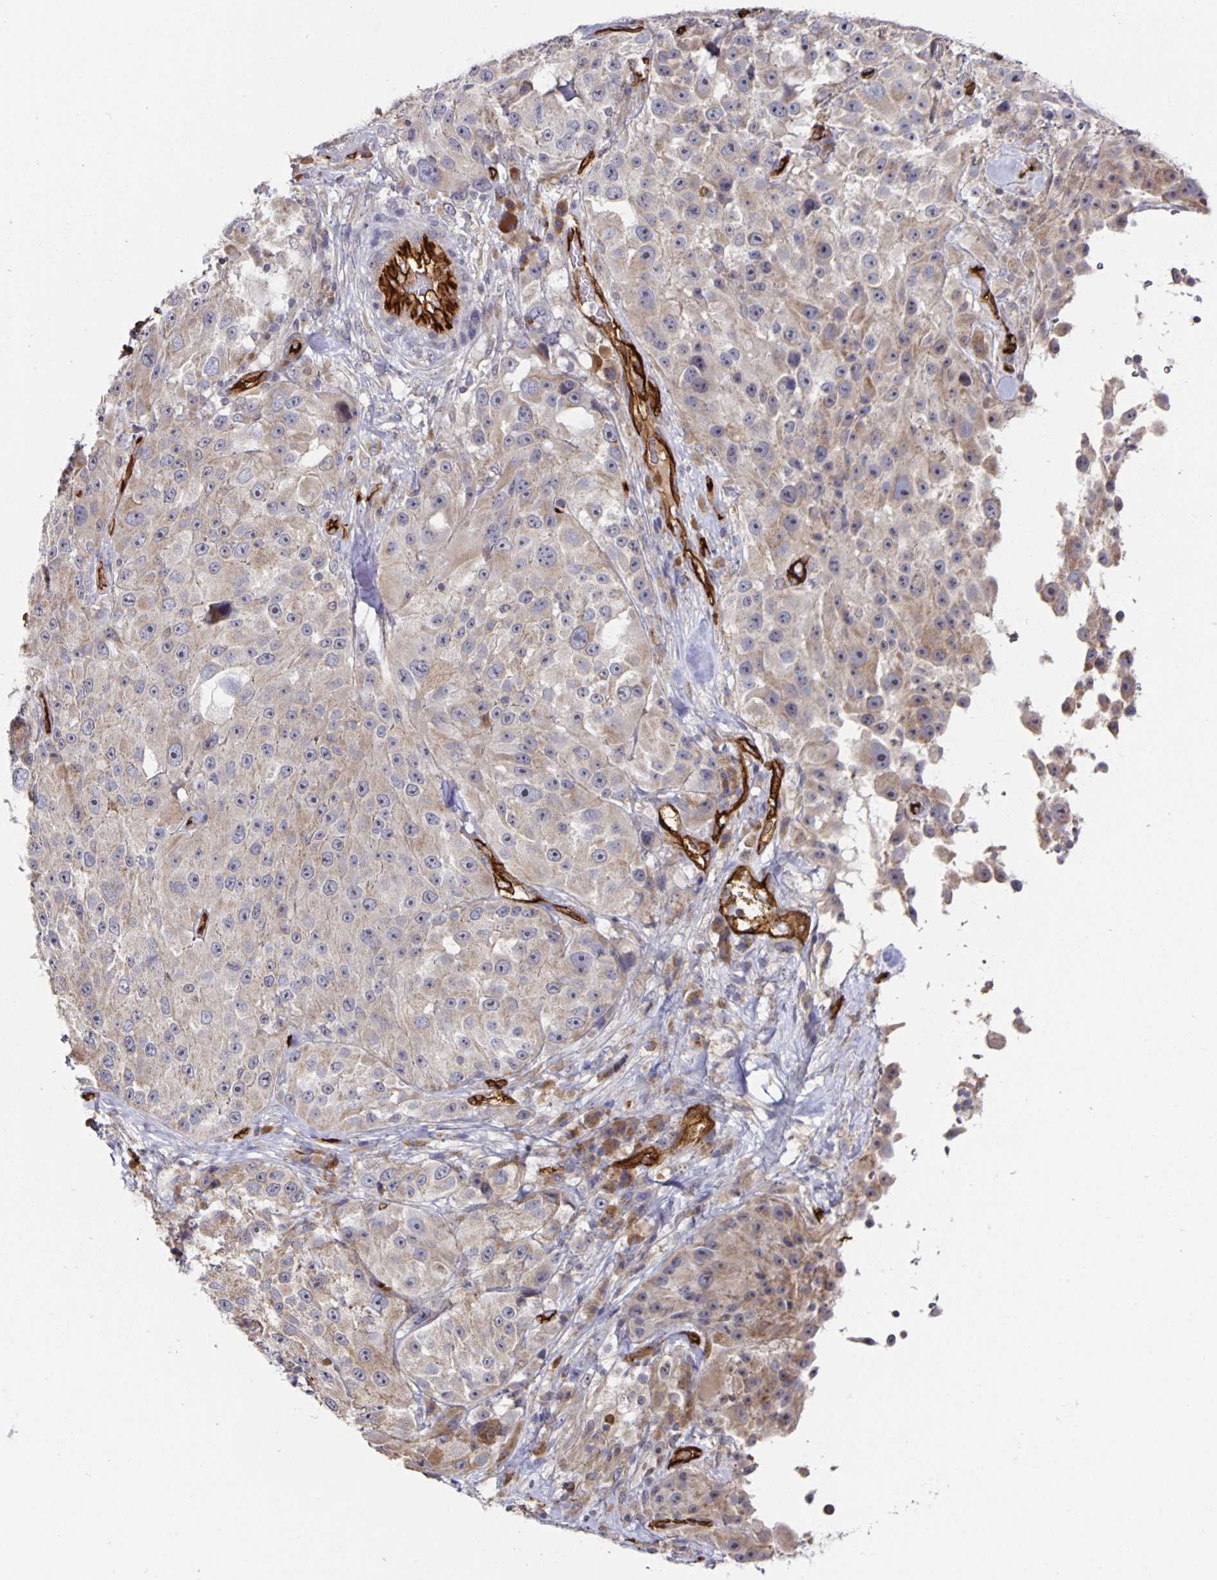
{"staining": {"intensity": "weak", "quantity": "<25%", "location": "cytoplasmic/membranous"}, "tissue": "melanoma", "cell_type": "Tumor cells", "image_type": "cancer", "snomed": [{"axis": "morphology", "description": "Malignant melanoma, Metastatic site"}, {"axis": "topography", "description": "Lymph node"}], "caption": "Micrograph shows no significant protein staining in tumor cells of melanoma. (Brightfield microscopy of DAB immunohistochemistry at high magnification).", "gene": "PODXL", "patient": {"sex": "male", "age": 62}}